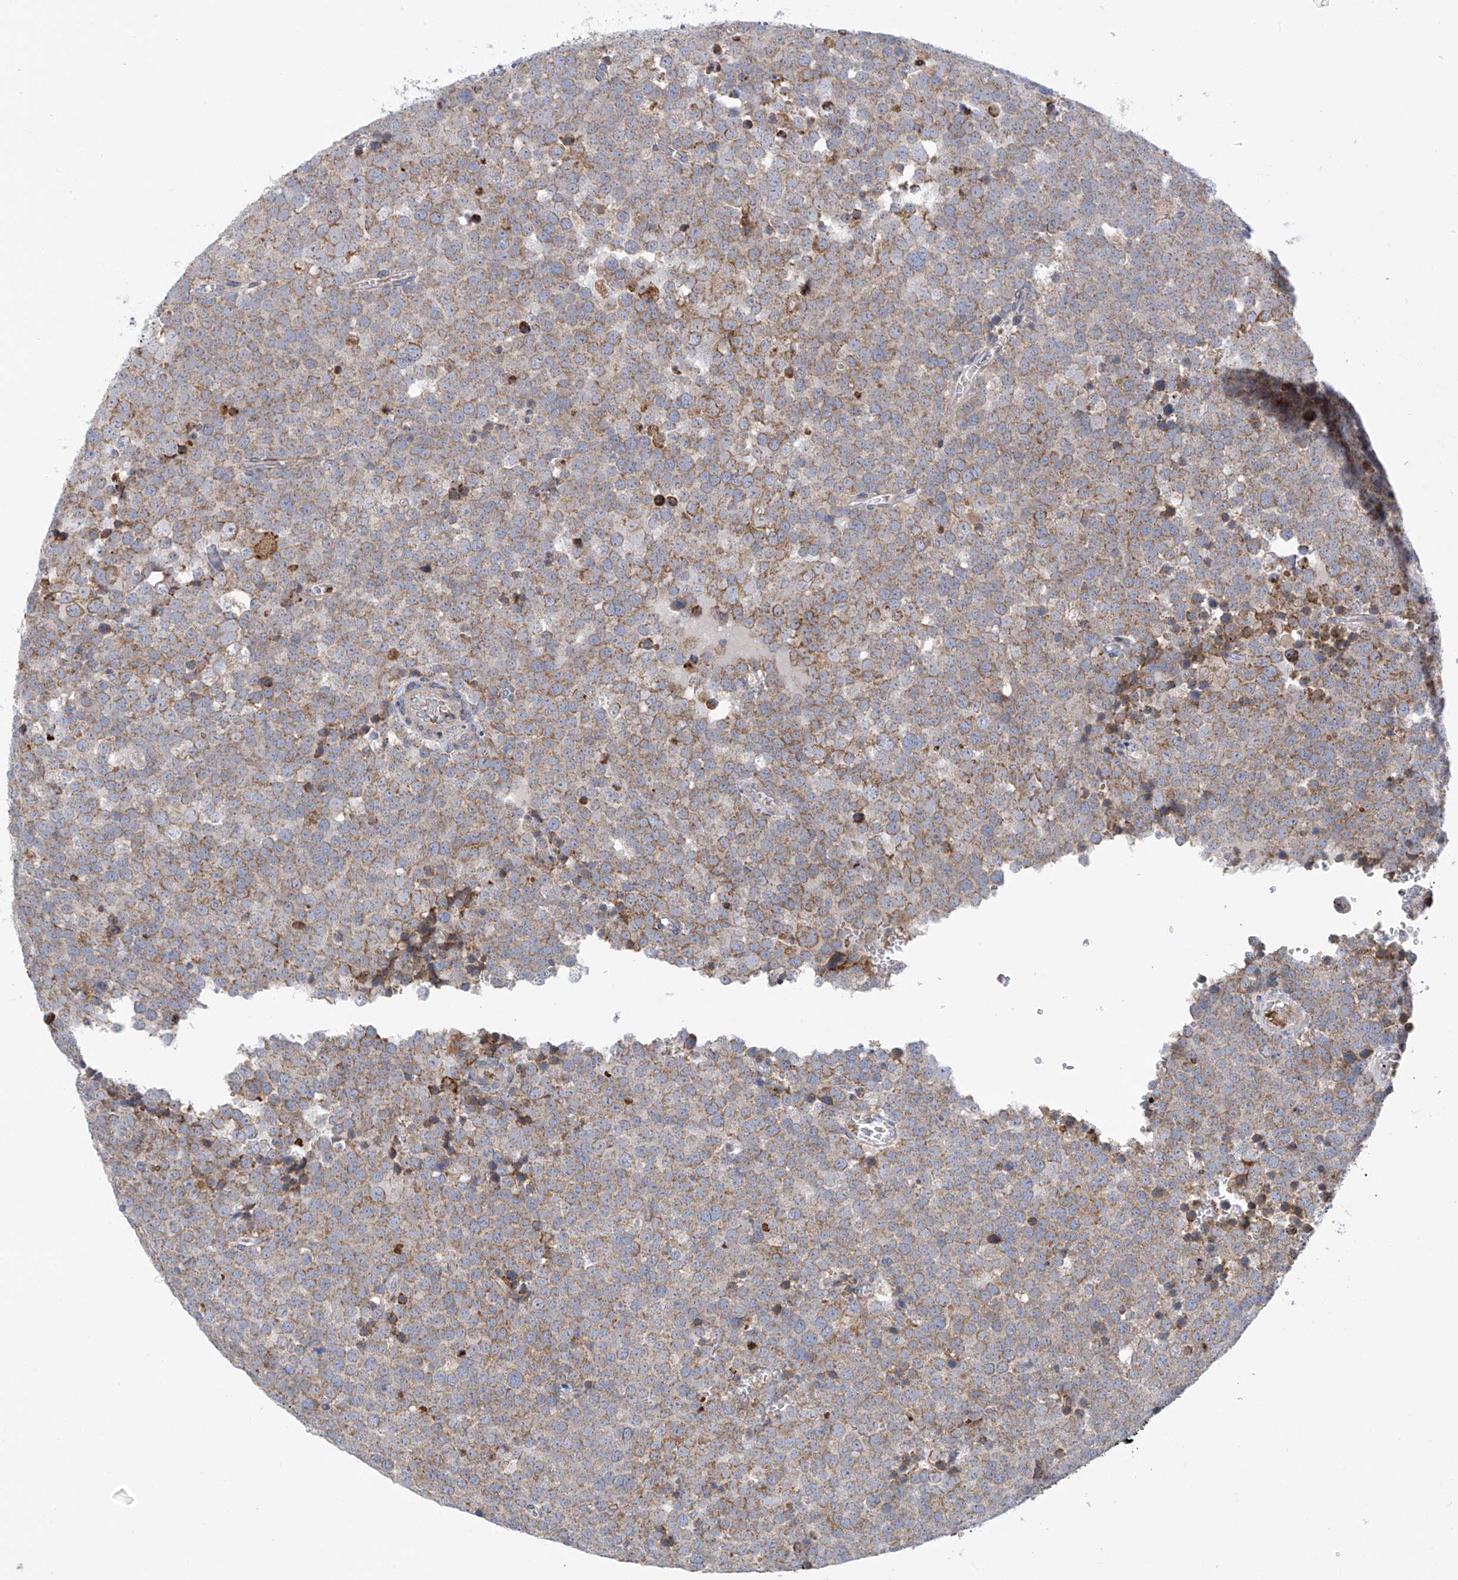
{"staining": {"intensity": "moderate", "quantity": ">75%", "location": "cytoplasmic/membranous"}, "tissue": "testis cancer", "cell_type": "Tumor cells", "image_type": "cancer", "snomed": [{"axis": "morphology", "description": "Seminoma, NOS"}, {"axis": "topography", "description": "Testis"}], "caption": "IHC image of testis cancer (seminoma) stained for a protein (brown), which shows medium levels of moderate cytoplasmic/membranous expression in approximately >75% of tumor cells.", "gene": "METTL18", "patient": {"sex": "male", "age": 71}}